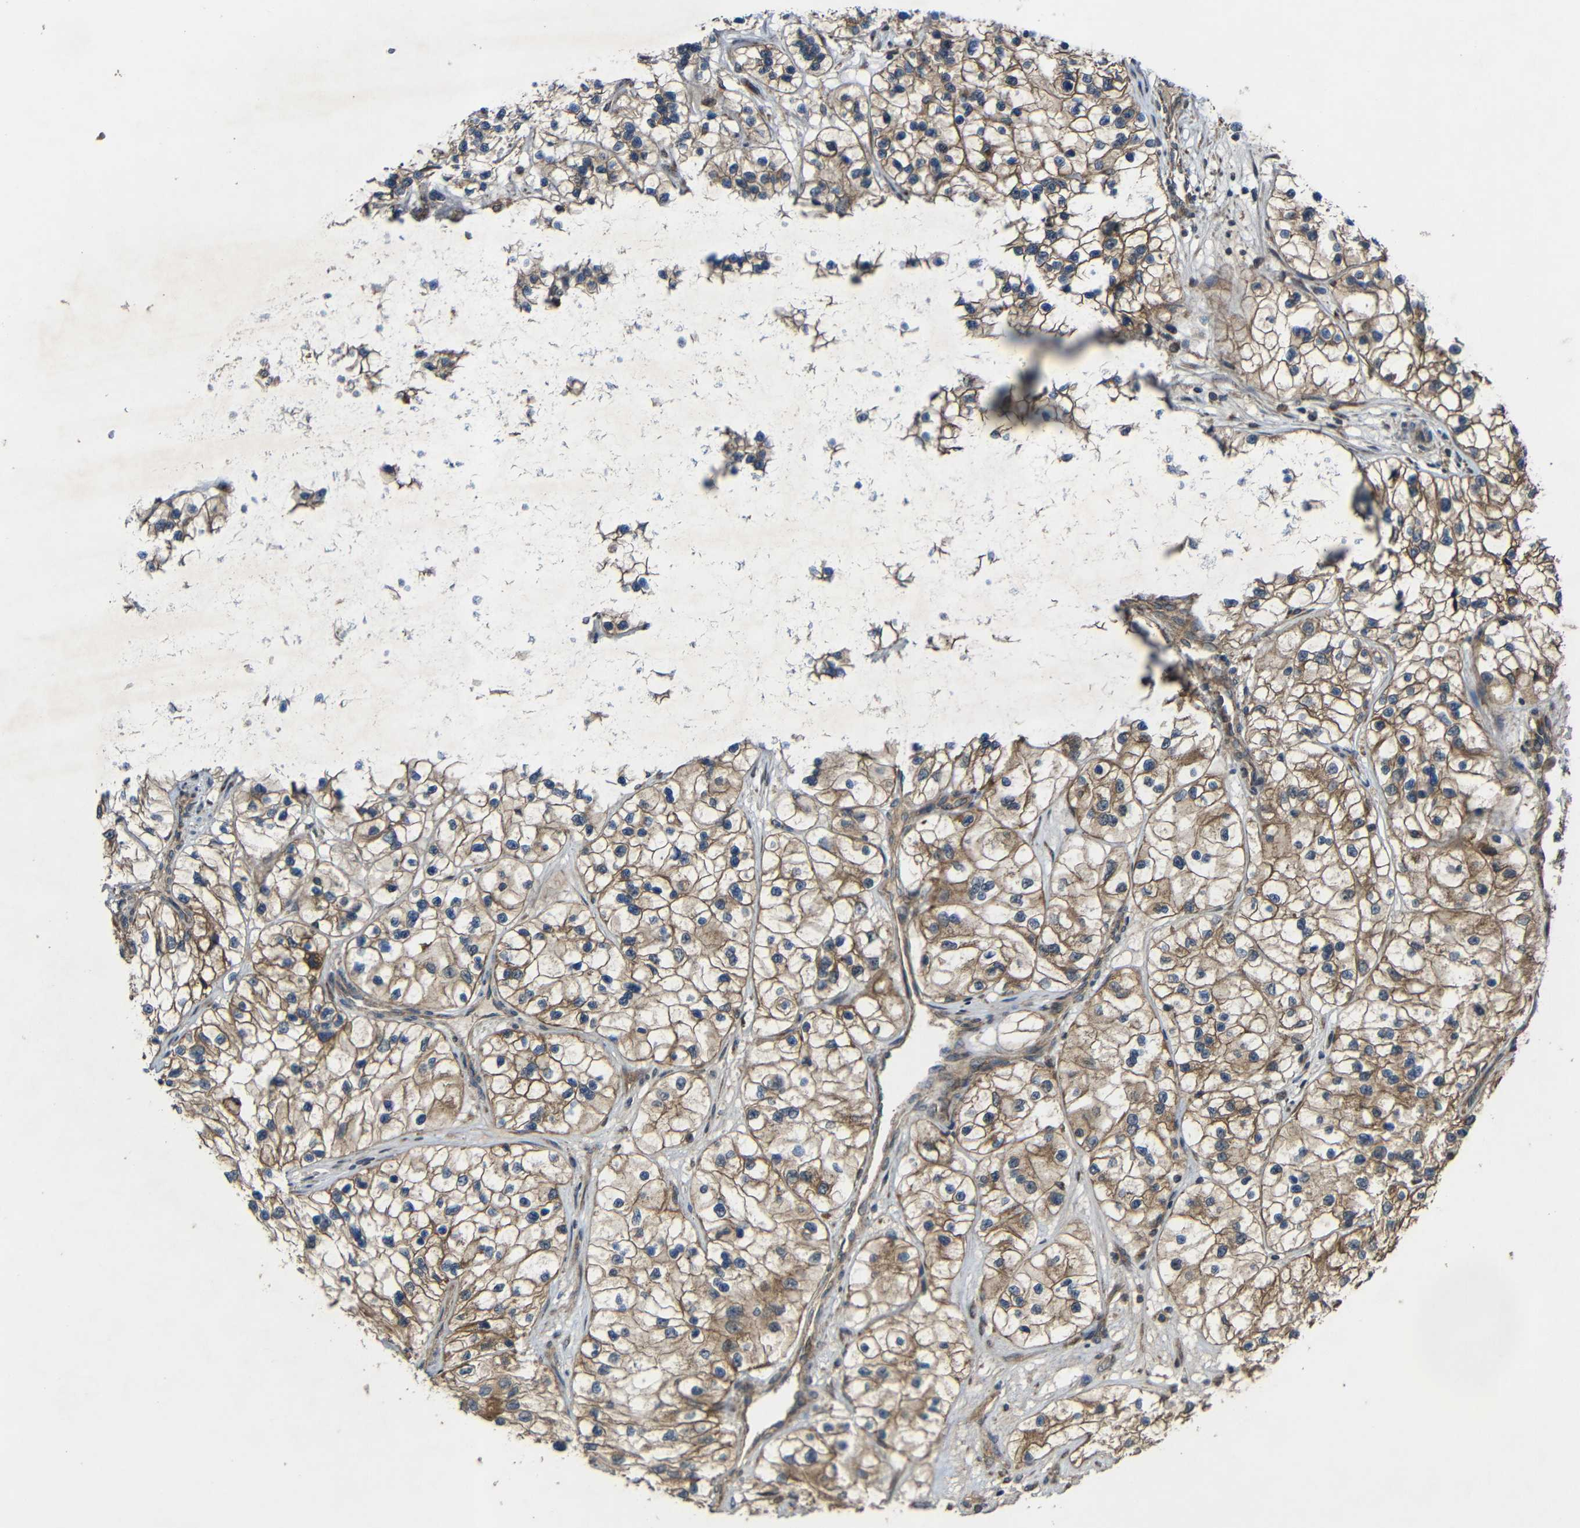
{"staining": {"intensity": "moderate", "quantity": ">75%", "location": "cytoplasmic/membranous"}, "tissue": "renal cancer", "cell_type": "Tumor cells", "image_type": "cancer", "snomed": [{"axis": "morphology", "description": "Adenocarcinoma, NOS"}, {"axis": "topography", "description": "Kidney"}], "caption": "This micrograph shows immunohistochemistry (IHC) staining of renal adenocarcinoma, with medium moderate cytoplasmic/membranous positivity in approximately >75% of tumor cells.", "gene": "C1GALT1", "patient": {"sex": "female", "age": 57}}